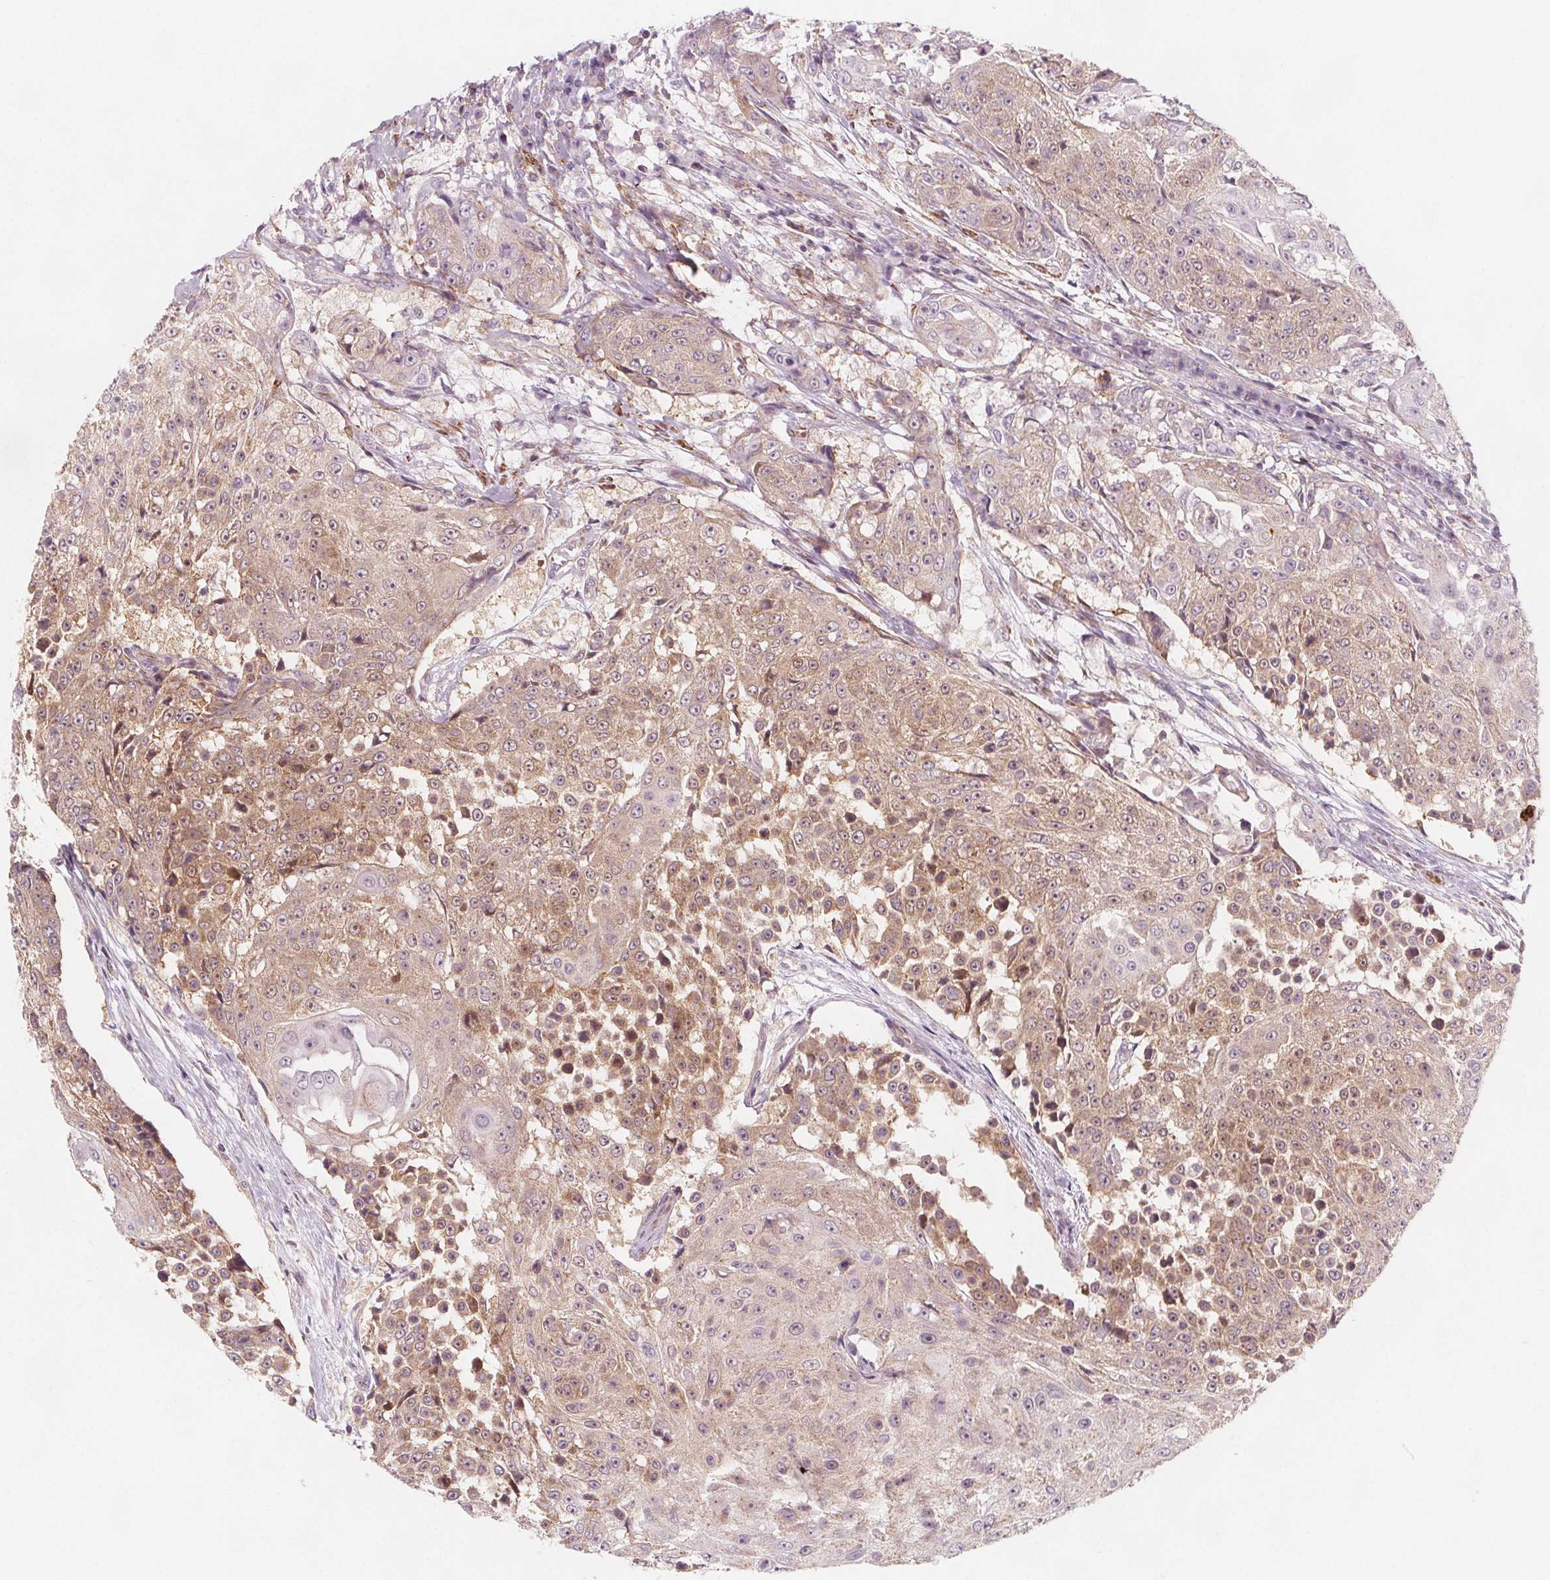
{"staining": {"intensity": "weak", "quantity": ">75%", "location": "cytoplasmic/membranous"}, "tissue": "urothelial cancer", "cell_type": "Tumor cells", "image_type": "cancer", "snomed": [{"axis": "morphology", "description": "Urothelial carcinoma, High grade"}, {"axis": "topography", "description": "Urinary bladder"}], "caption": "A high-resolution image shows immunohistochemistry staining of urothelial carcinoma (high-grade), which exhibits weak cytoplasmic/membranous staining in about >75% of tumor cells. (DAB (3,3'-diaminobenzidine) IHC, brown staining for protein, blue staining for nuclei).", "gene": "ADAM33", "patient": {"sex": "female", "age": 63}}